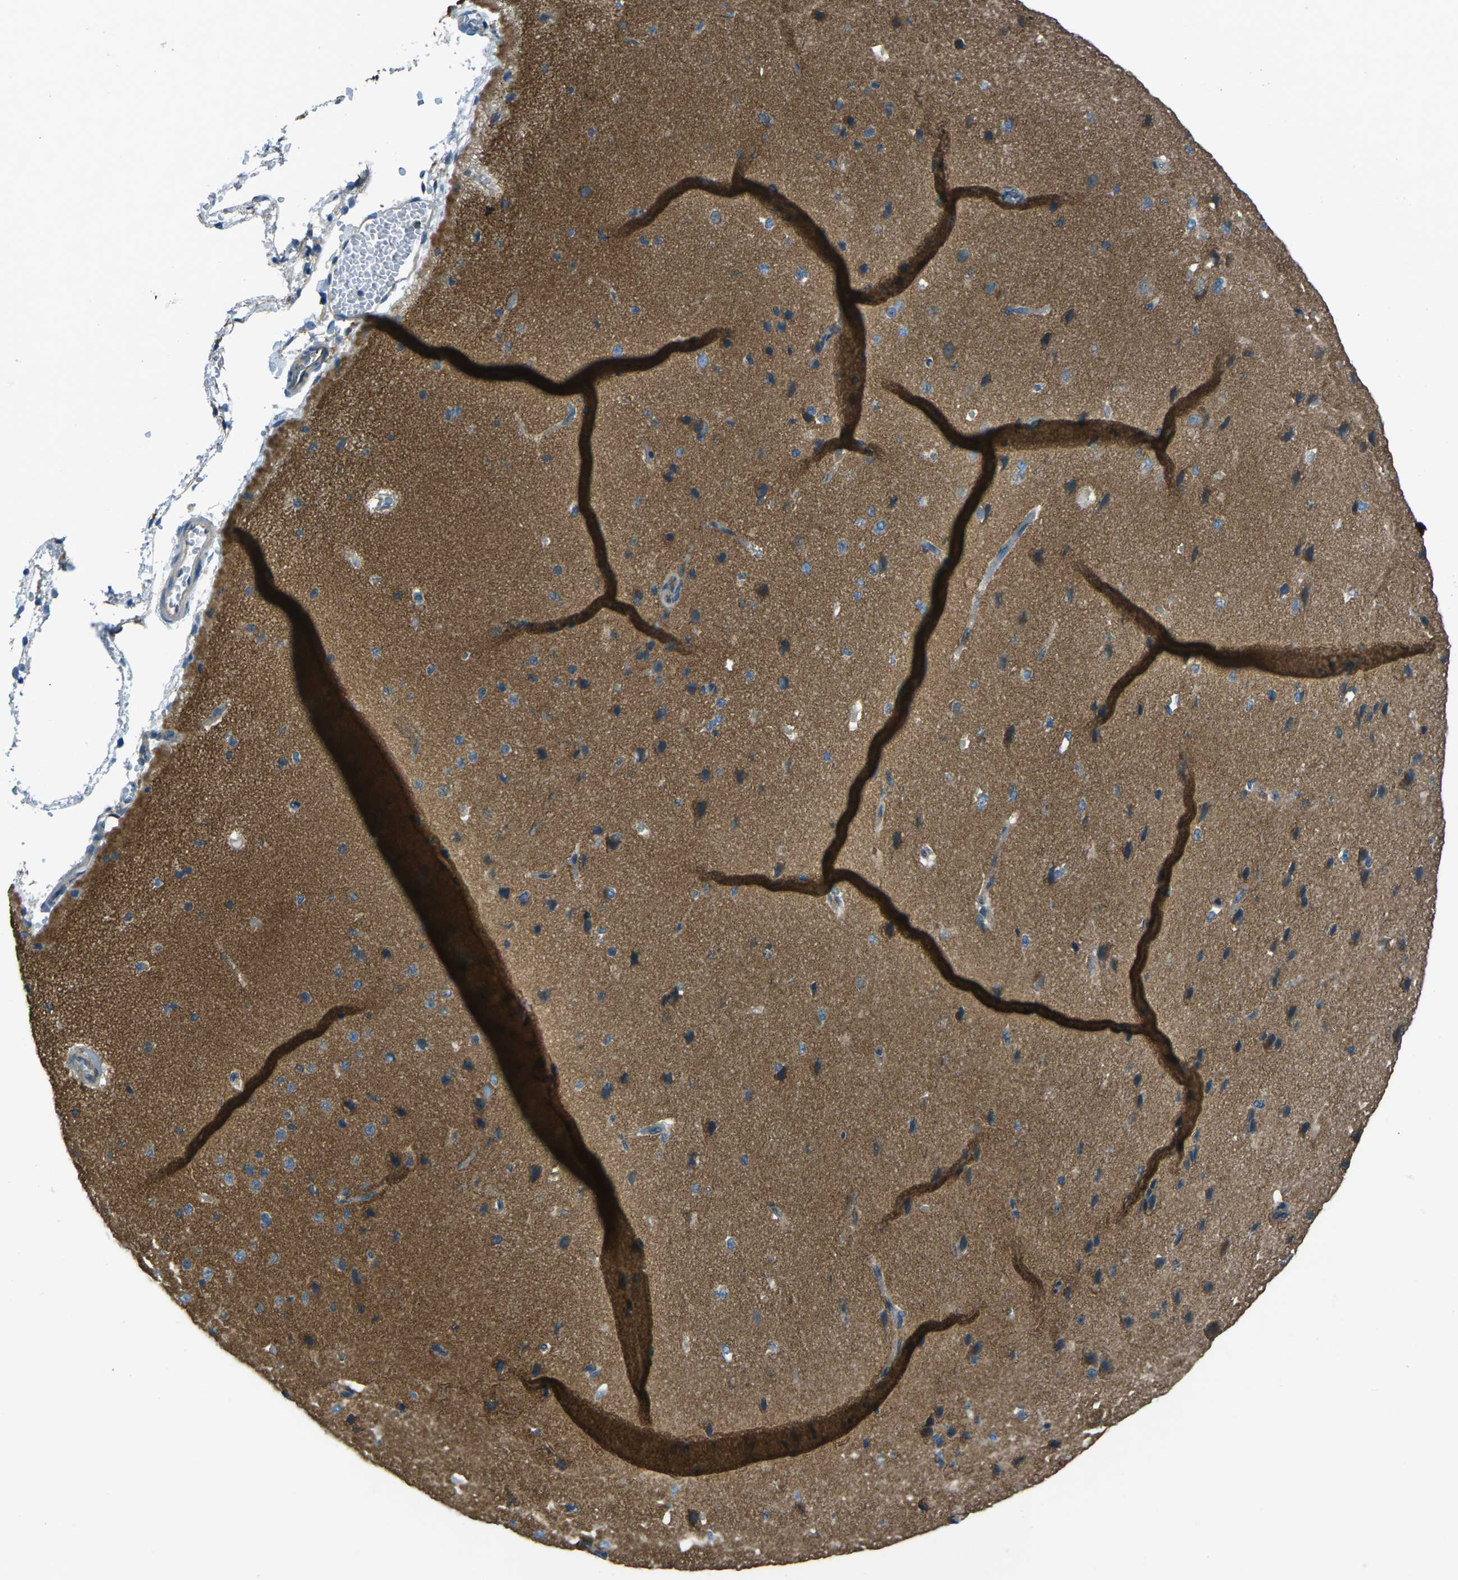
{"staining": {"intensity": "negative", "quantity": "none", "location": "none"}, "tissue": "cerebral cortex", "cell_type": "Endothelial cells", "image_type": "normal", "snomed": [{"axis": "morphology", "description": "Normal tissue, NOS"}, {"axis": "morphology", "description": "Developmental malformation"}, {"axis": "topography", "description": "Cerebral cortex"}], "caption": "A micrograph of human cerebral cortex is negative for staining in endothelial cells. (DAB (3,3'-diaminobenzidine) IHC, high magnification).", "gene": "CDK17", "patient": {"sex": "female", "age": 30}}